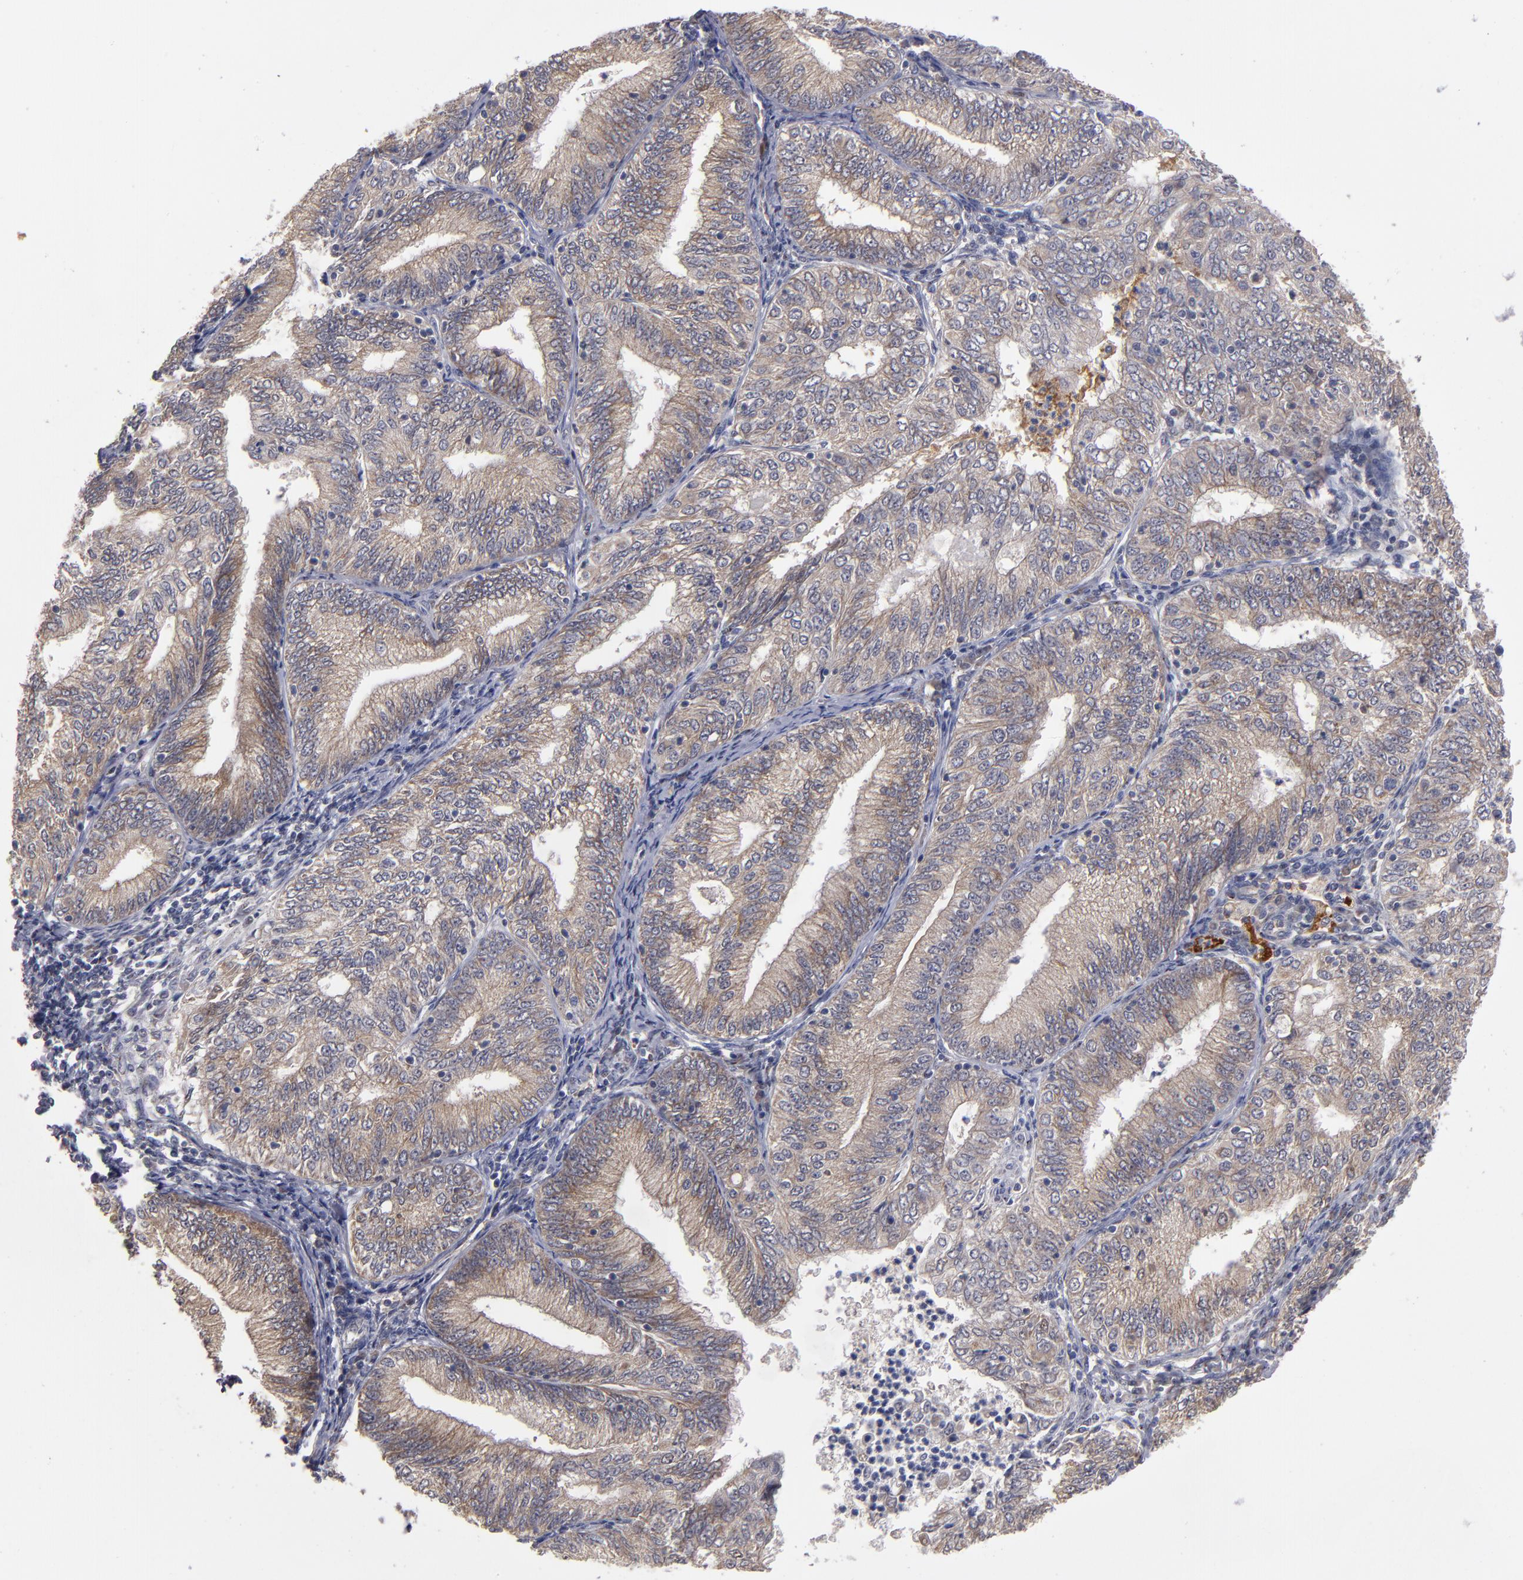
{"staining": {"intensity": "moderate", "quantity": ">75%", "location": "cytoplasmic/membranous"}, "tissue": "endometrial cancer", "cell_type": "Tumor cells", "image_type": "cancer", "snomed": [{"axis": "morphology", "description": "Adenocarcinoma, NOS"}, {"axis": "topography", "description": "Endometrium"}], "caption": "DAB (3,3'-diaminobenzidine) immunohistochemical staining of endometrial adenocarcinoma shows moderate cytoplasmic/membranous protein expression in approximately >75% of tumor cells. (brown staining indicates protein expression, while blue staining denotes nuclei).", "gene": "EXD2", "patient": {"sex": "female", "age": 69}}